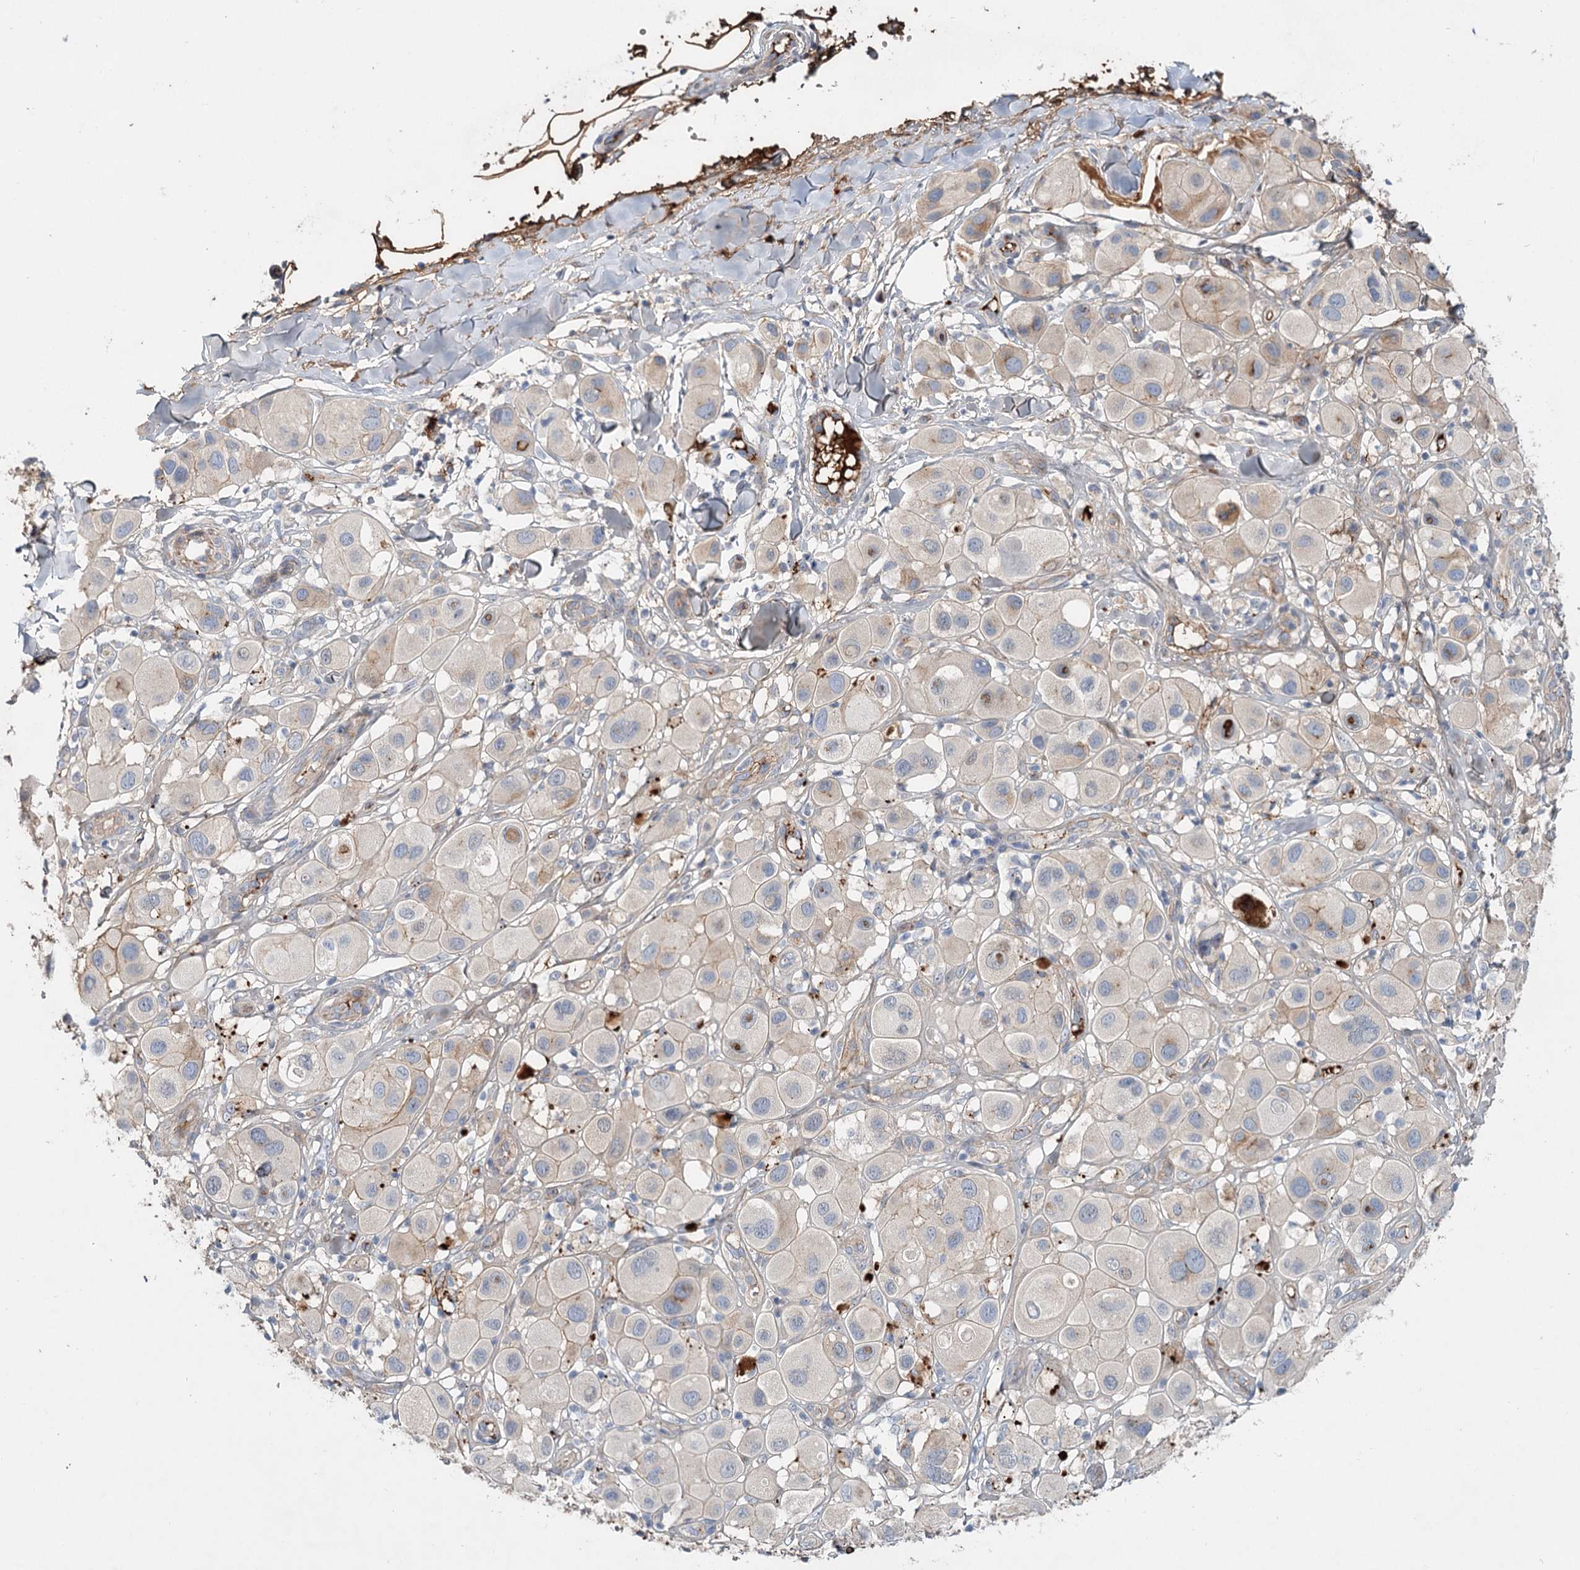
{"staining": {"intensity": "negative", "quantity": "none", "location": "none"}, "tissue": "melanoma", "cell_type": "Tumor cells", "image_type": "cancer", "snomed": [{"axis": "morphology", "description": "Malignant melanoma, Metastatic site"}, {"axis": "topography", "description": "Skin"}], "caption": "An image of human malignant melanoma (metastatic site) is negative for staining in tumor cells.", "gene": "ALKBH8", "patient": {"sex": "male", "age": 41}}